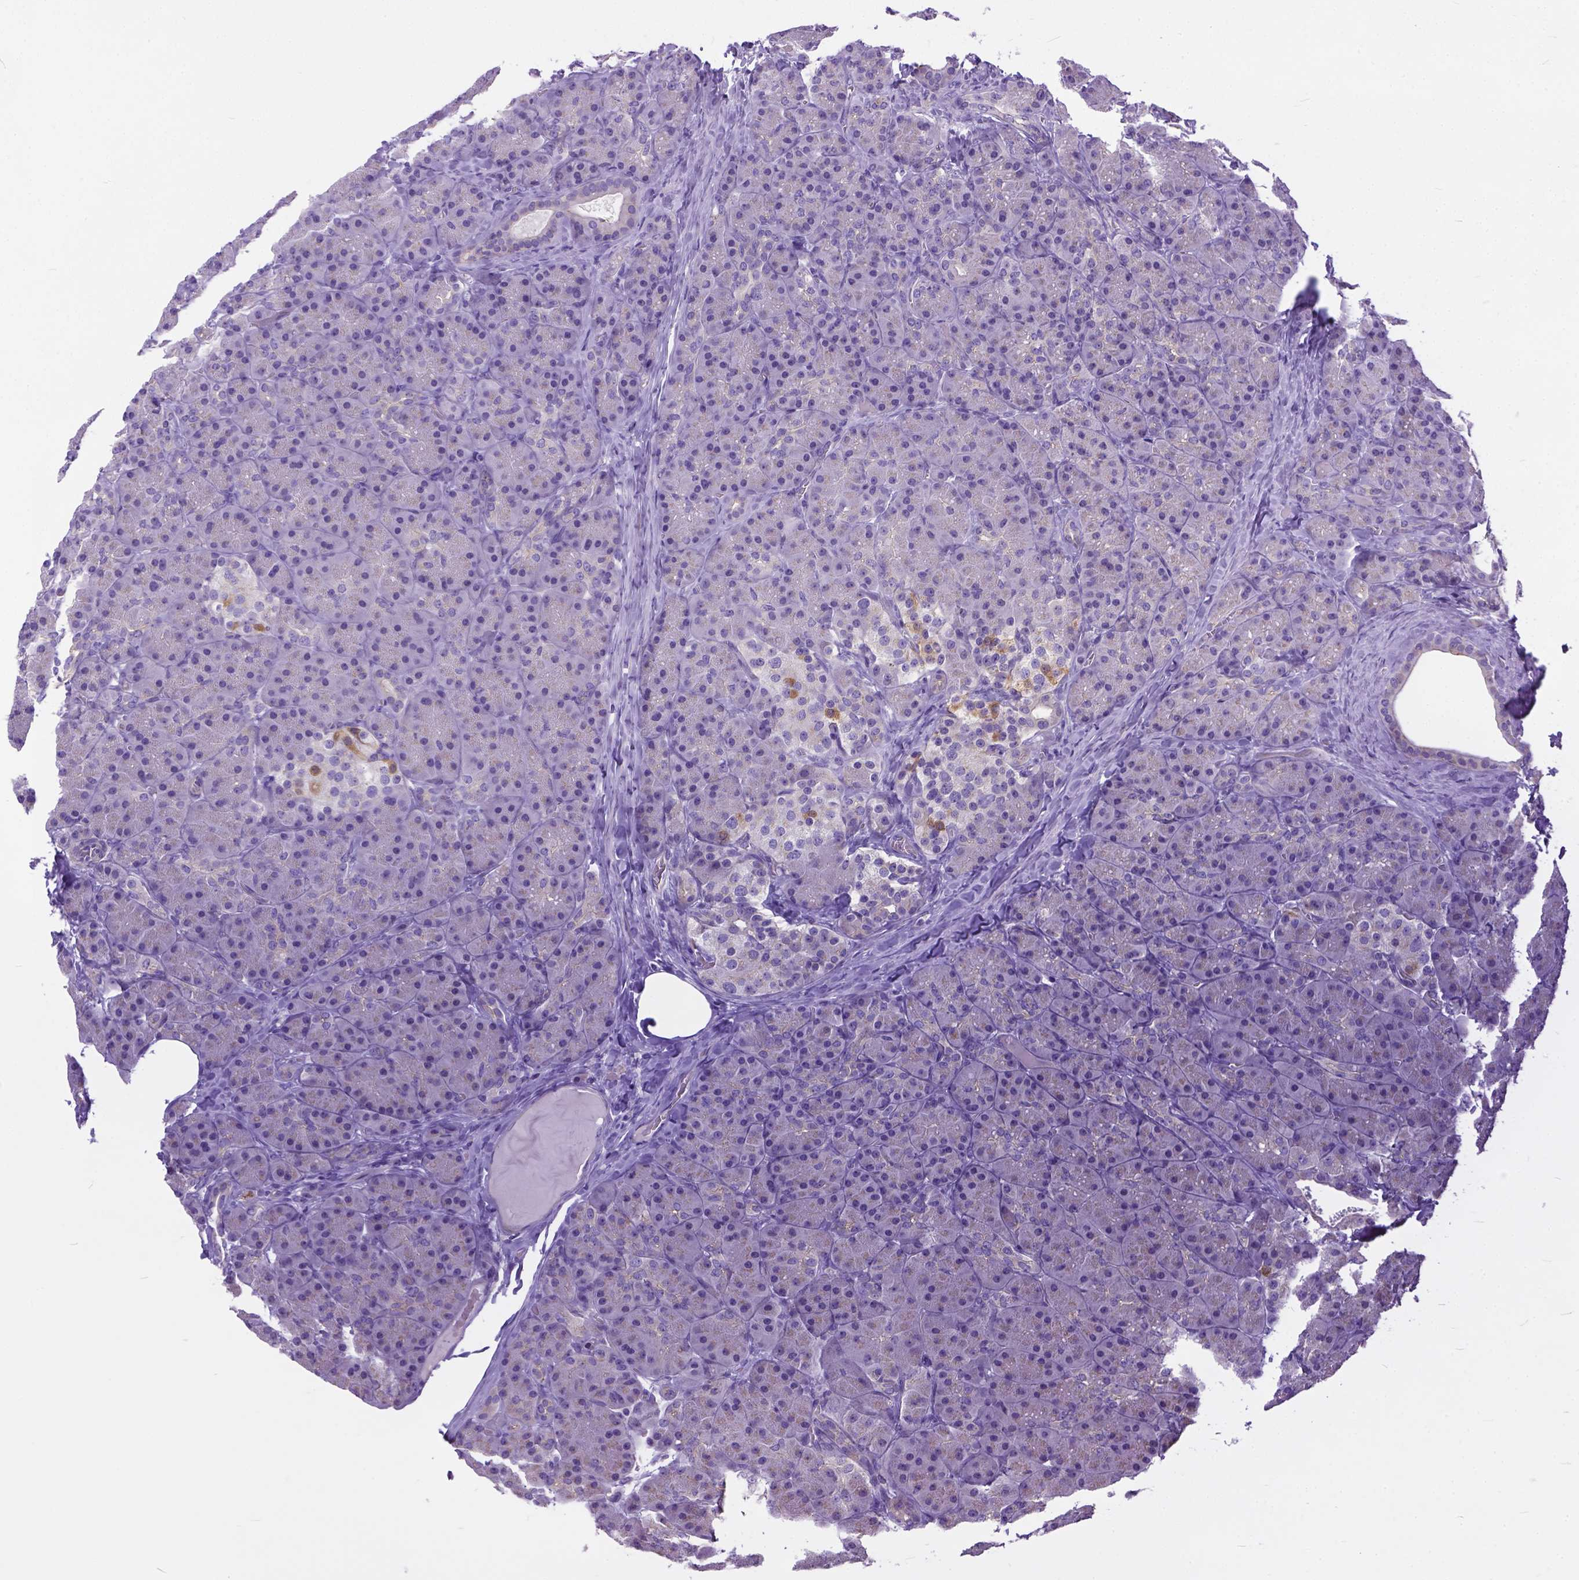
{"staining": {"intensity": "weak", "quantity": "<25%", "location": "cytoplasmic/membranous"}, "tissue": "pancreas", "cell_type": "Exocrine glandular cells", "image_type": "normal", "snomed": [{"axis": "morphology", "description": "Normal tissue, NOS"}, {"axis": "topography", "description": "Pancreas"}], "caption": "High magnification brightfield microscopy of benign pancreas stained with DAB (3,3'-diaminobenzidine) (brown) and counterstained with hematoxylin (blue): exocrine glandular cells show no significant staining. (Brightfield microscopy of DAB immunohistochemistry at high magnification).", "gene": "BANF2", "patient": {"sex": "male", "age": 57}}